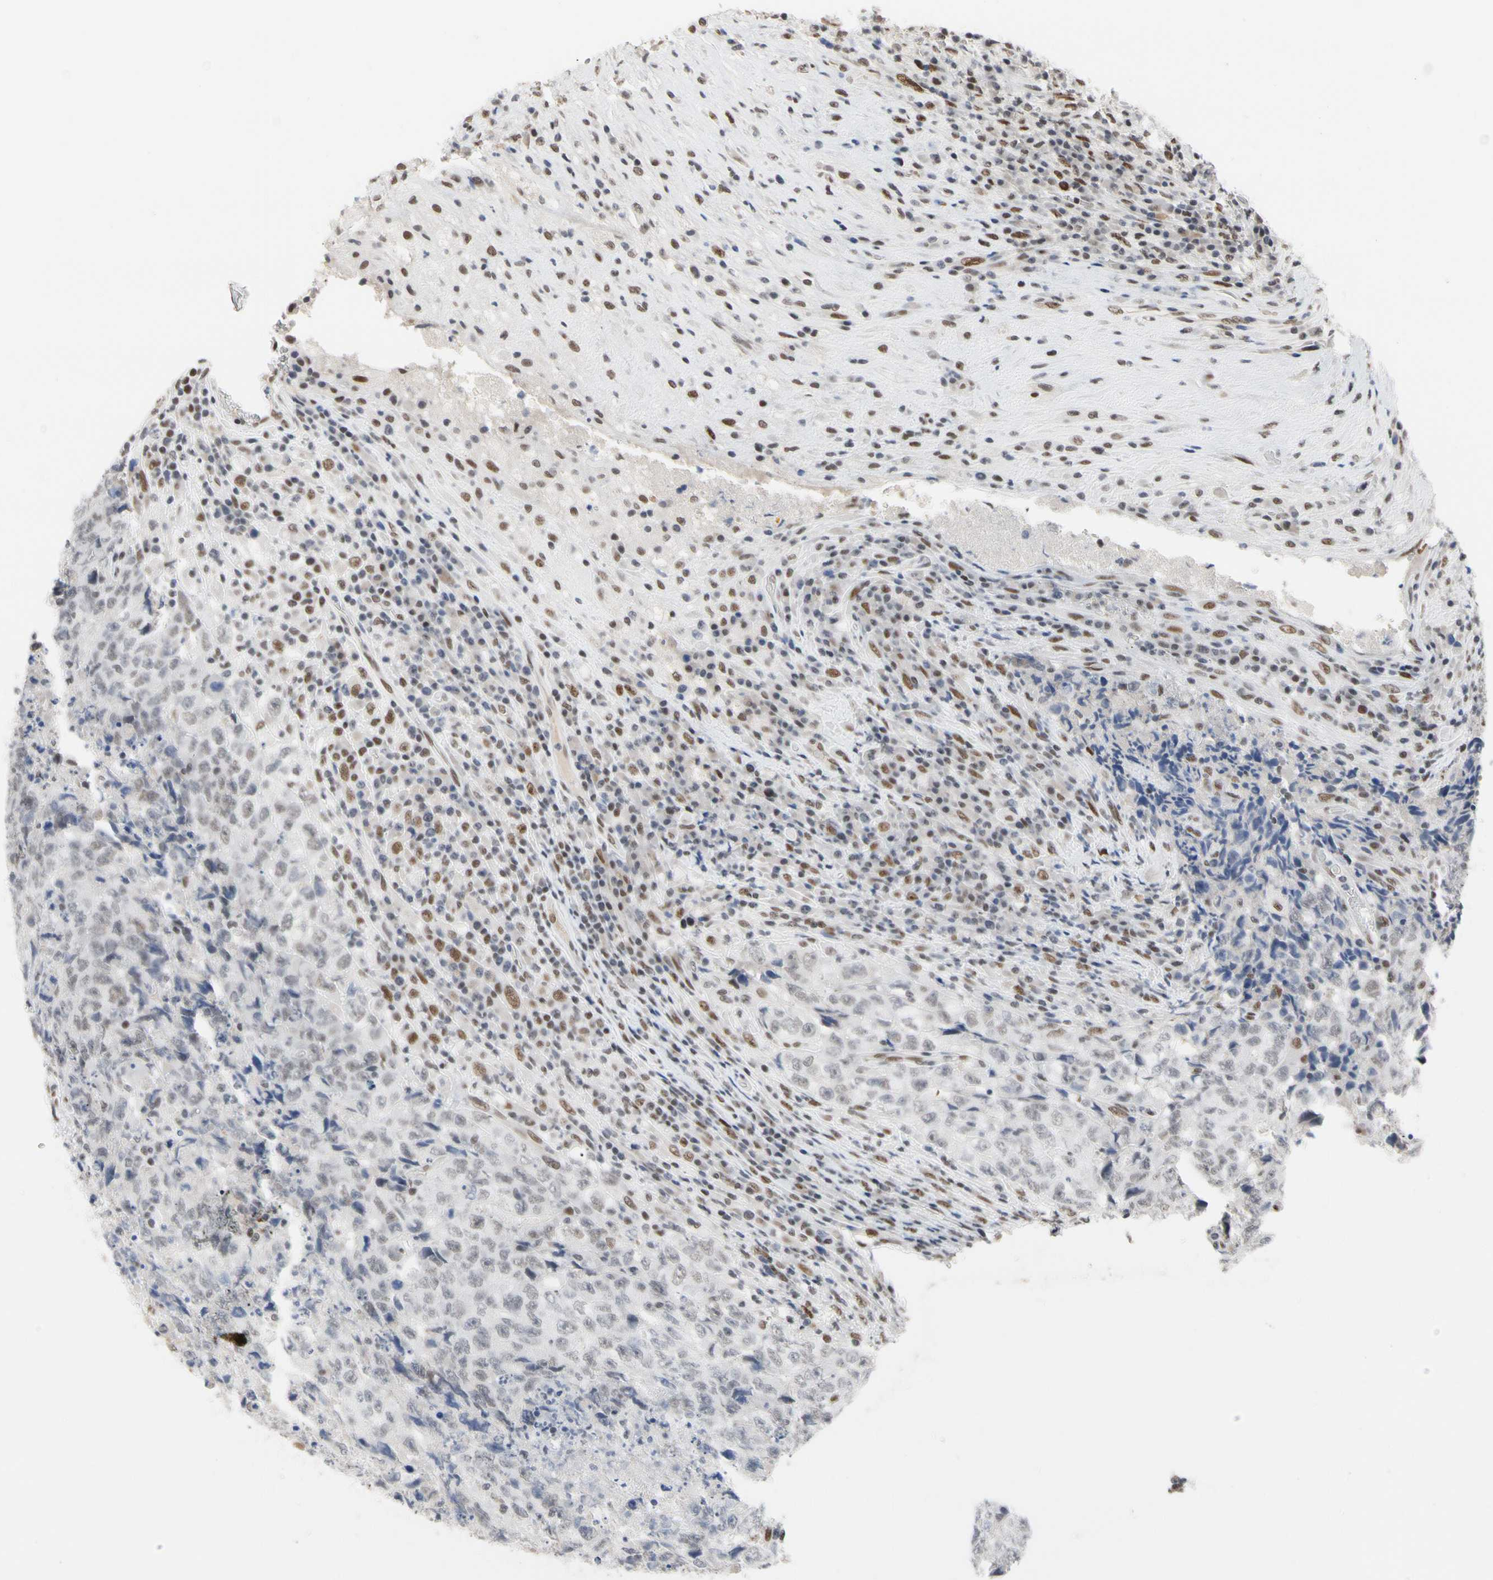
{"staining": {"intensity": "negative", "quantity": "none", "location": "none"}, "tissue": "testis cancer", "cell_type": "Tumor cells", "image_type": "cancer", "snomed": [{"axis": "morphology", "description": "Necrosis, NOS"}, {"axis": "morphology", "description": "Carcinoma, Embryonal, NOS"}, {"axis": "topography", "description": "Testis"}], "caption": "The image shows no significant positivity in tumor cells of testis cancer (embryonal carcinoma).", "gene": "FAM98B", "patient": {"sex": "male", "age": 19}}